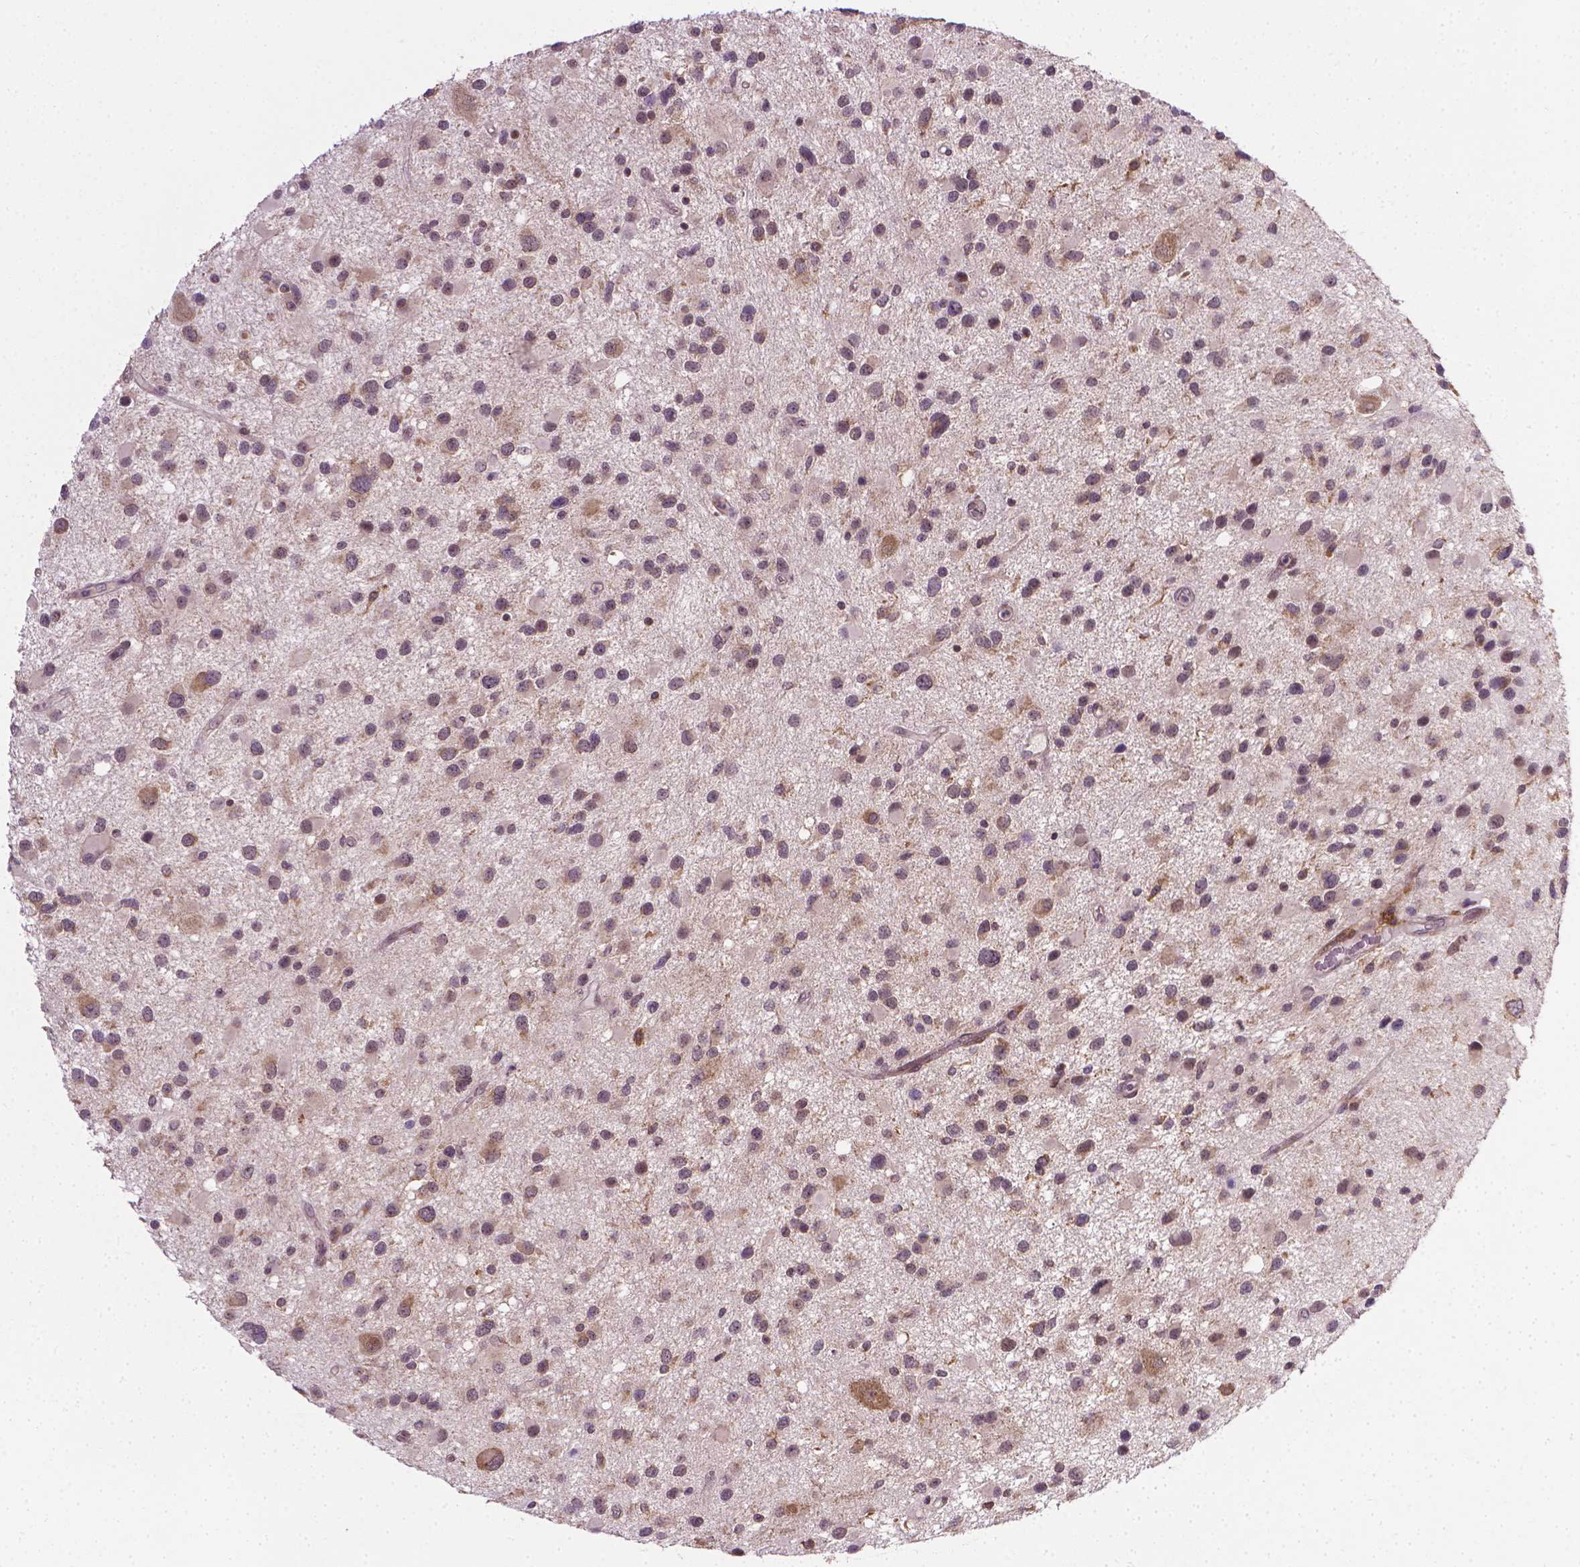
{"staining": {"intensity": "moderate", "quantity": "25%-75%", "location": "cytoplasmic/membranous,nuclear"}, "tissue": "glioma", "cell_type": "Tumor cells", "image_type": "cancer", "snomed": [{"axis": "morphology", "description": "Glioma, malignant, Low grade"}, {"axis": "topography", "description": "Brain"}], "caption": "The immunohistochemical stain highlights moderate cytoplasmic/membranous and nuclear expression in tumor cells of glioma tissue.", "gene": "PRAG1", "patient": {"sex": "female", "age": 32}}